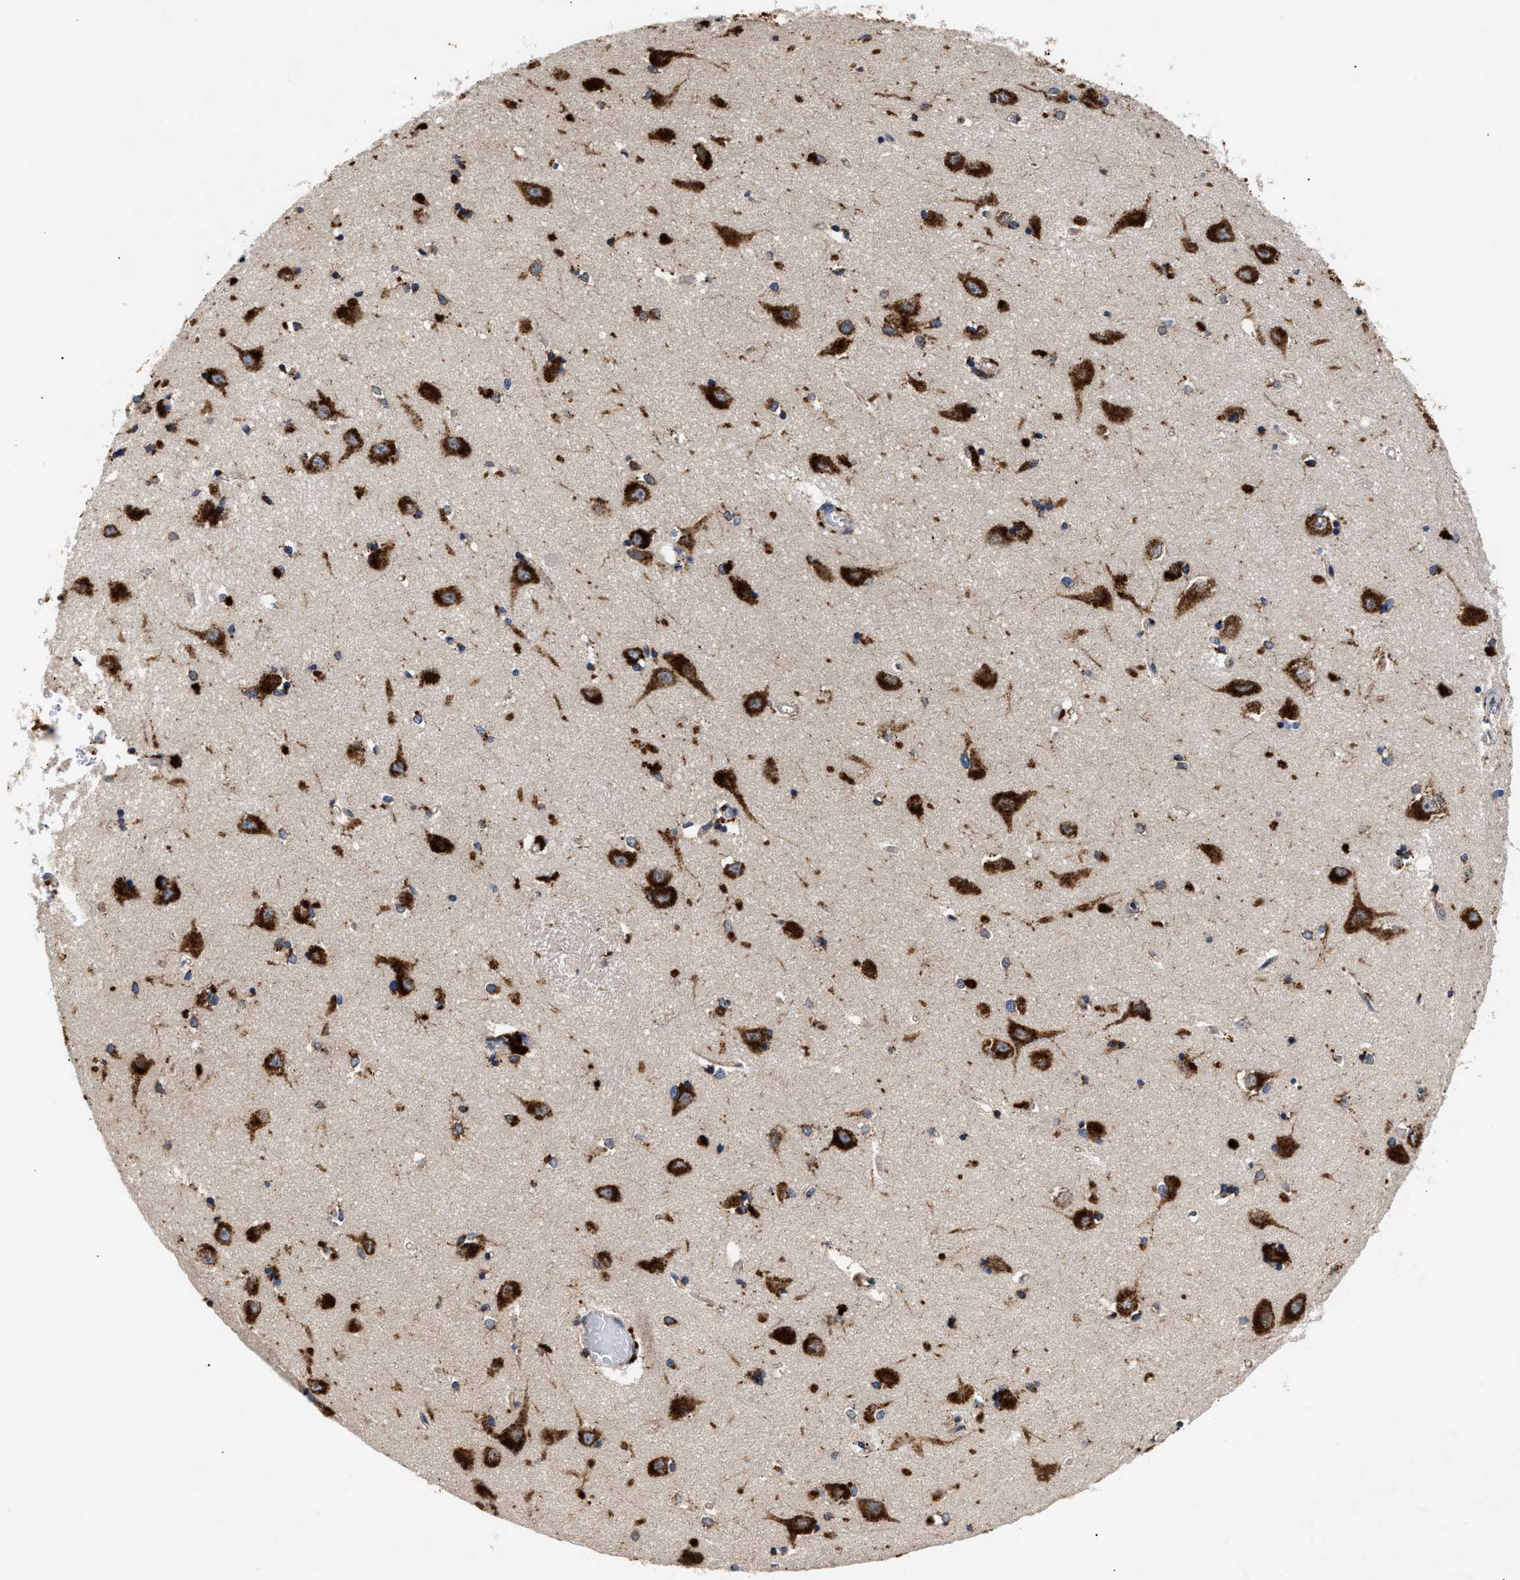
{"staining": {"intensity": "strong", "quantity": ">75%", "location": "cytoplasmic/membranous"}, "tissue": "hippocampus", "cell_type": "Glial cells", "image_type": "normal", "snomed": [{"axis": "morphology", "description": "Normal tissue, NOS"}, {"axis": "topography", "description": "Hippocampus"}], "caption": "Immunohistochemistry staining of unremarkable hippocampus, which reveals high levels of strong cytoplasmic/membranous staining in about >75% of glial cells indicating strong cytoplasmic/membranous protein staining. The staining was performed using DAB (3,3'-diaminobenzidine) (brown) for protein detection and nuclei were counterstained in hematoxylin (blue).", "gene": "CCDC146", "patient": {"sex": "male", "age": 45}}